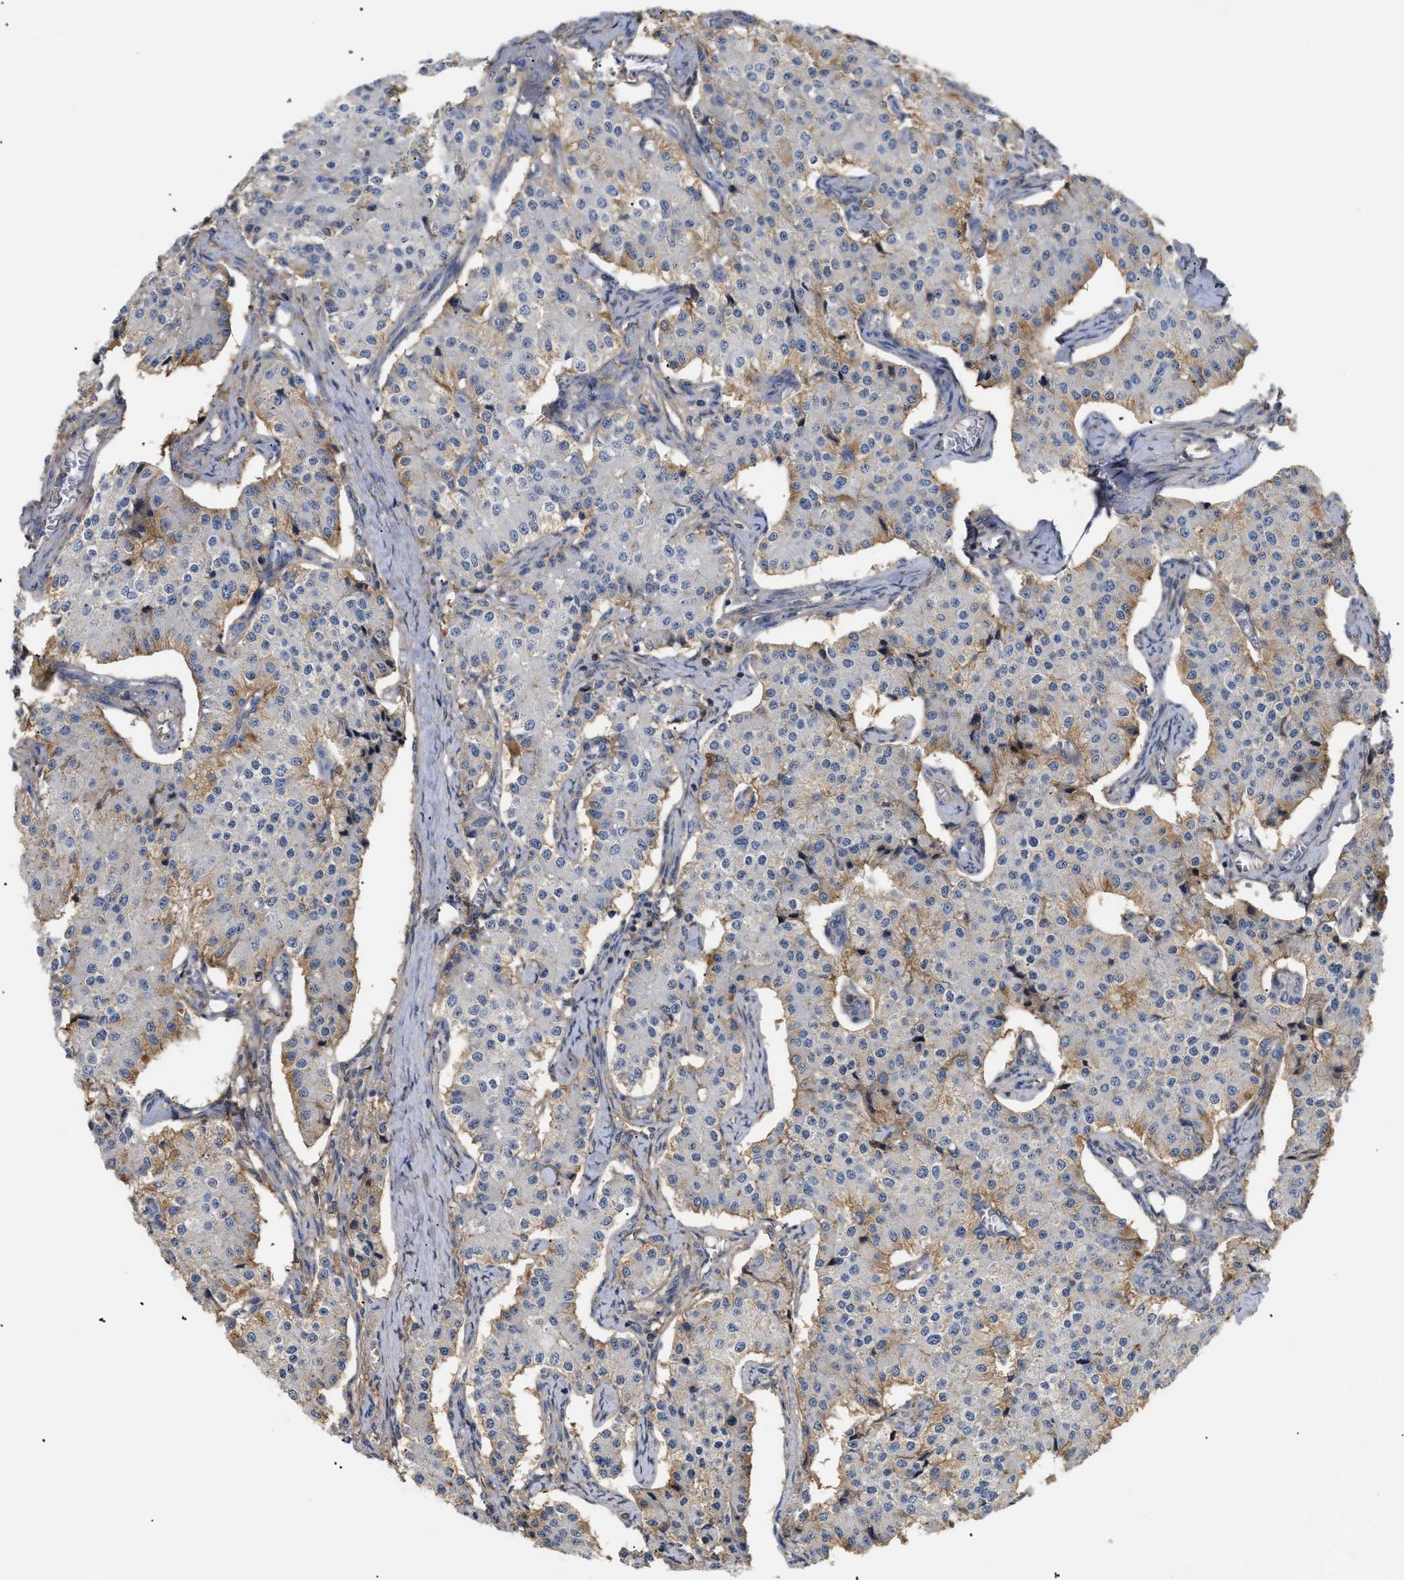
{"staining": {"intensity": "moderate", "quantity": "<25%", "location": "cytoplasmic/membranous"}, "tissue": "carcinoid", "cell_type": "Tumor cells", "image_type": "cancer", "snomed": [{"axis": "morphology", "description": "Carcinoid, malignant, NOS"}, {"axis": "topography", "description": "Colon"}], "caption": "A brown stain shows moderate cytoplasmic/membranous staining of a protein in human carcinoid tumor cells. (DAB (3,3'-diaminobenzidine) = brown stain, brightfield microscopy at high magnification).", "gene": "ANXA4", "patient": {"sex": "female", "age": 52}}